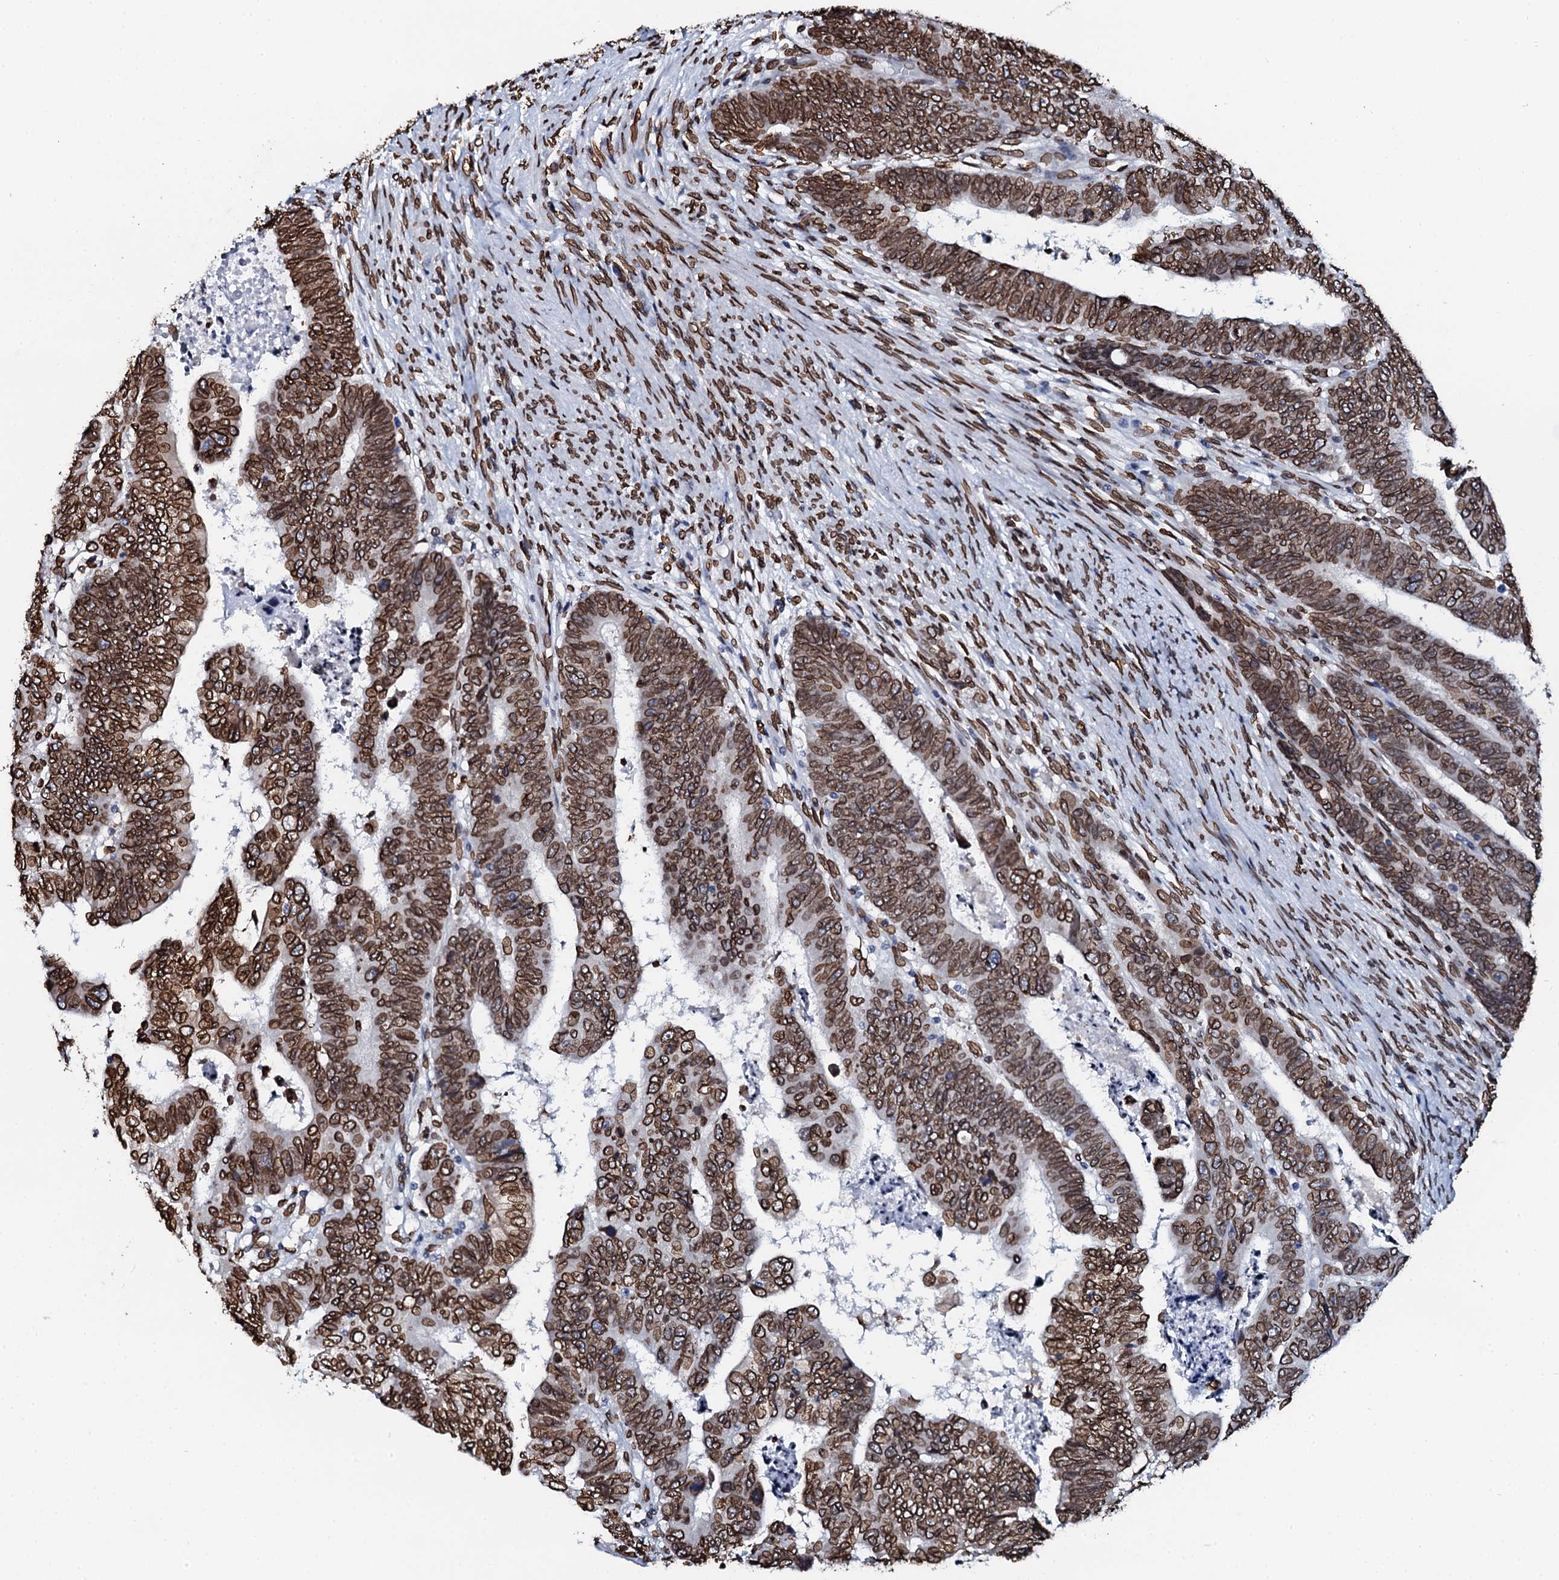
{"staining": {"intensity": "strong", "quantity": ">75%", "location": "cytoplasmic/membranous,nuclear"}, "tissue": "colorectal cancer", "cell_type": "Tumor cells", "image_type": "cancer", "snomed": [{"axis": "morphology", "description": "Normal tissue, NOS"}, {"axis": "morphology", "description": "Adenocarcinoma, NOS"}, {"axis": "topography", "description": "Rectum"}], "caption": "High-power microscopy captured an immunohistochemistry histopathology image of colorectal adenocarcinoma, revealing strong cytoplasmic/membranous and nuclear positivity in about >75% of tumor cells.", "gene": "KATNAL2", "patient": {"sex": "female", "age": 65}}